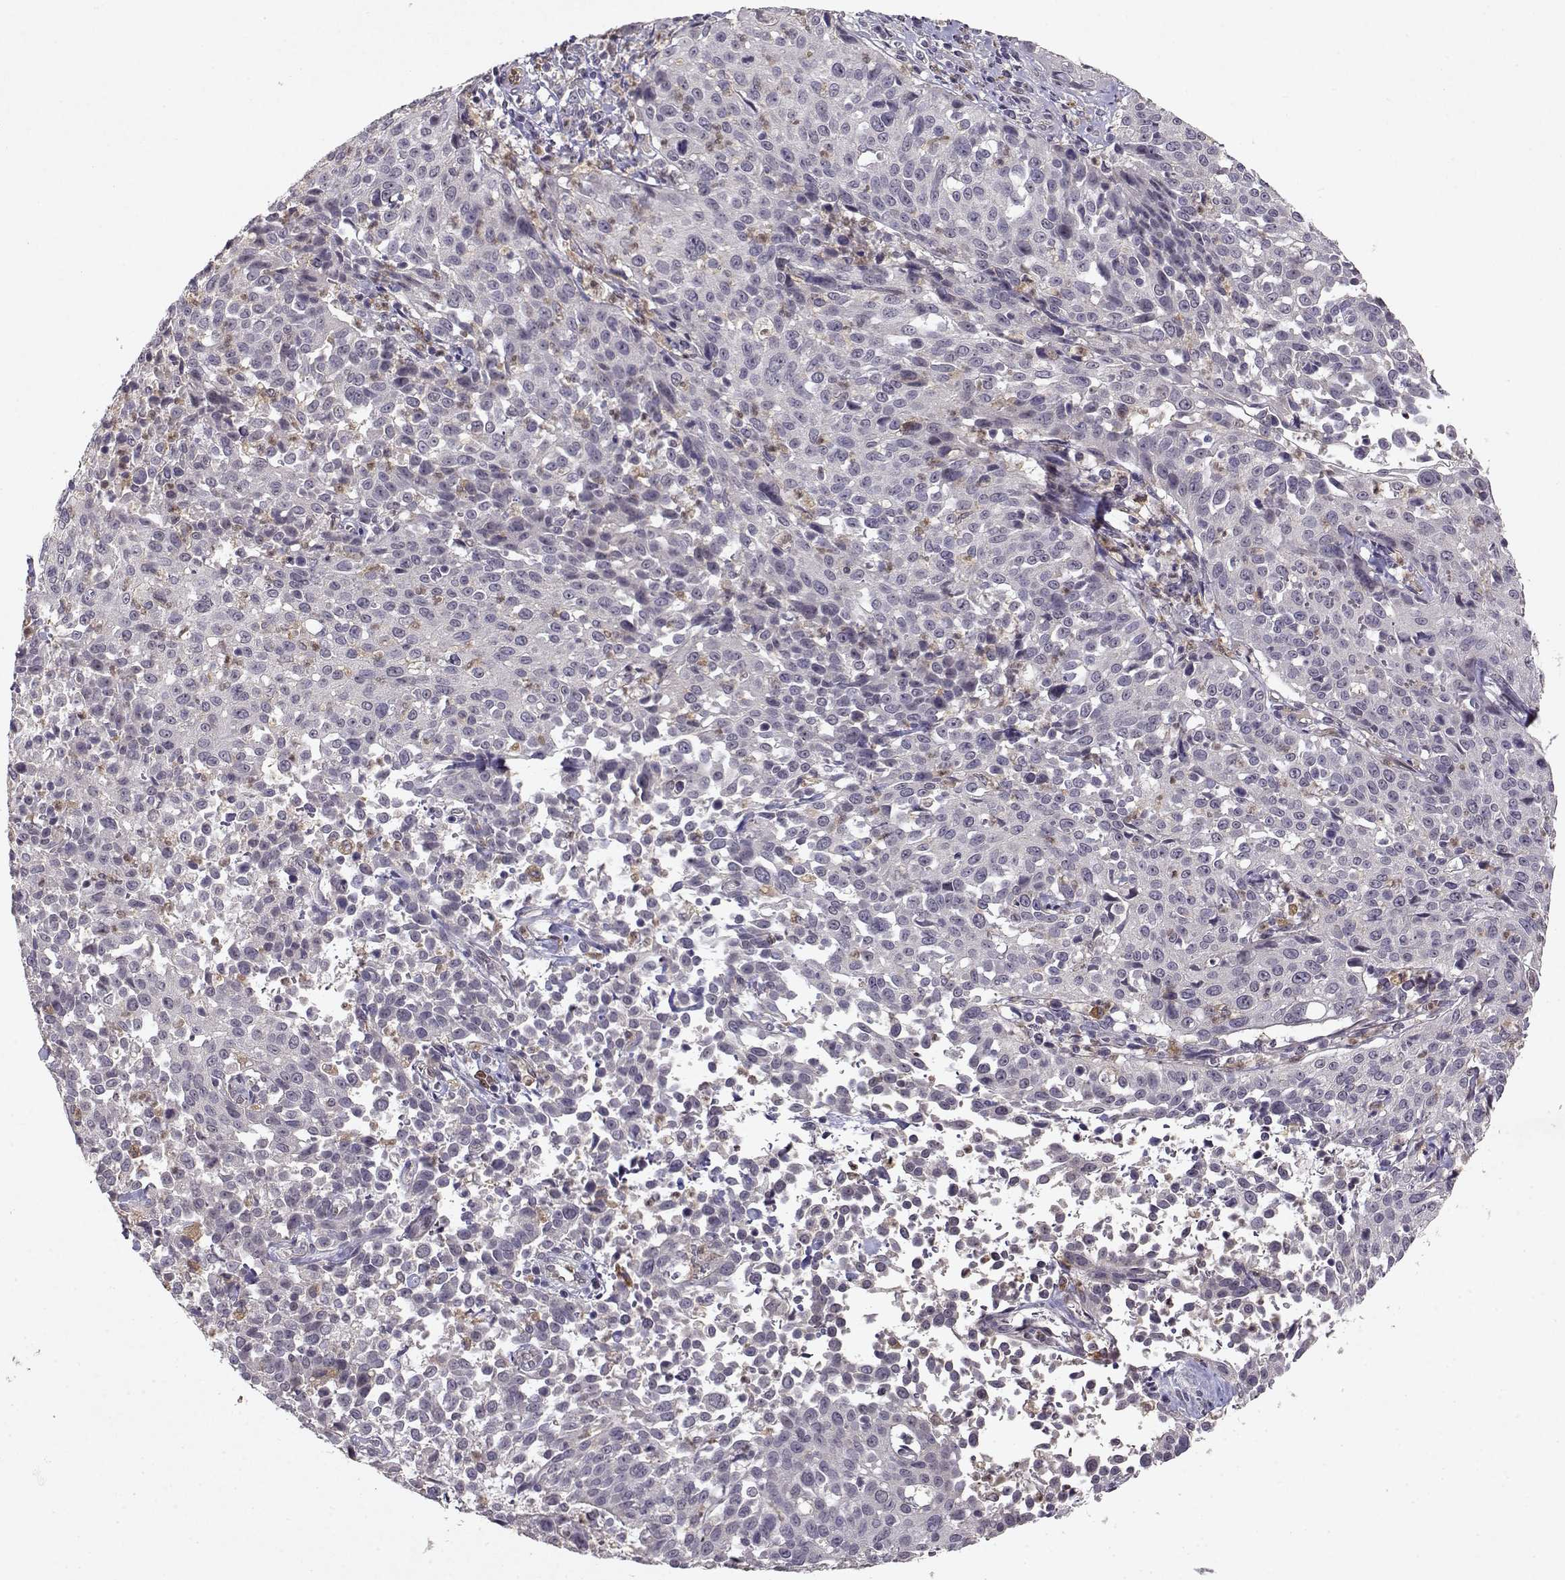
{"staining": {"intensity": "negative", "quantity": "none", "location": "none"}, "tissue": "cervical cancer", "cell_type": "Tumor cells", "image_type": "cancer", "snomed": [{"axis": "morphology", "description": "Squamous cell carcinoma, NOS"}, {"axis": "topography", "description": "Cervix"}], "caption": "IHC photomicrograph of cervical squamous cell carcinoma stained for a protein (brown), which exhibits no expression in tumor cells.", "gene": "BMX", "patient": {"sex": "female", "age": 26}}